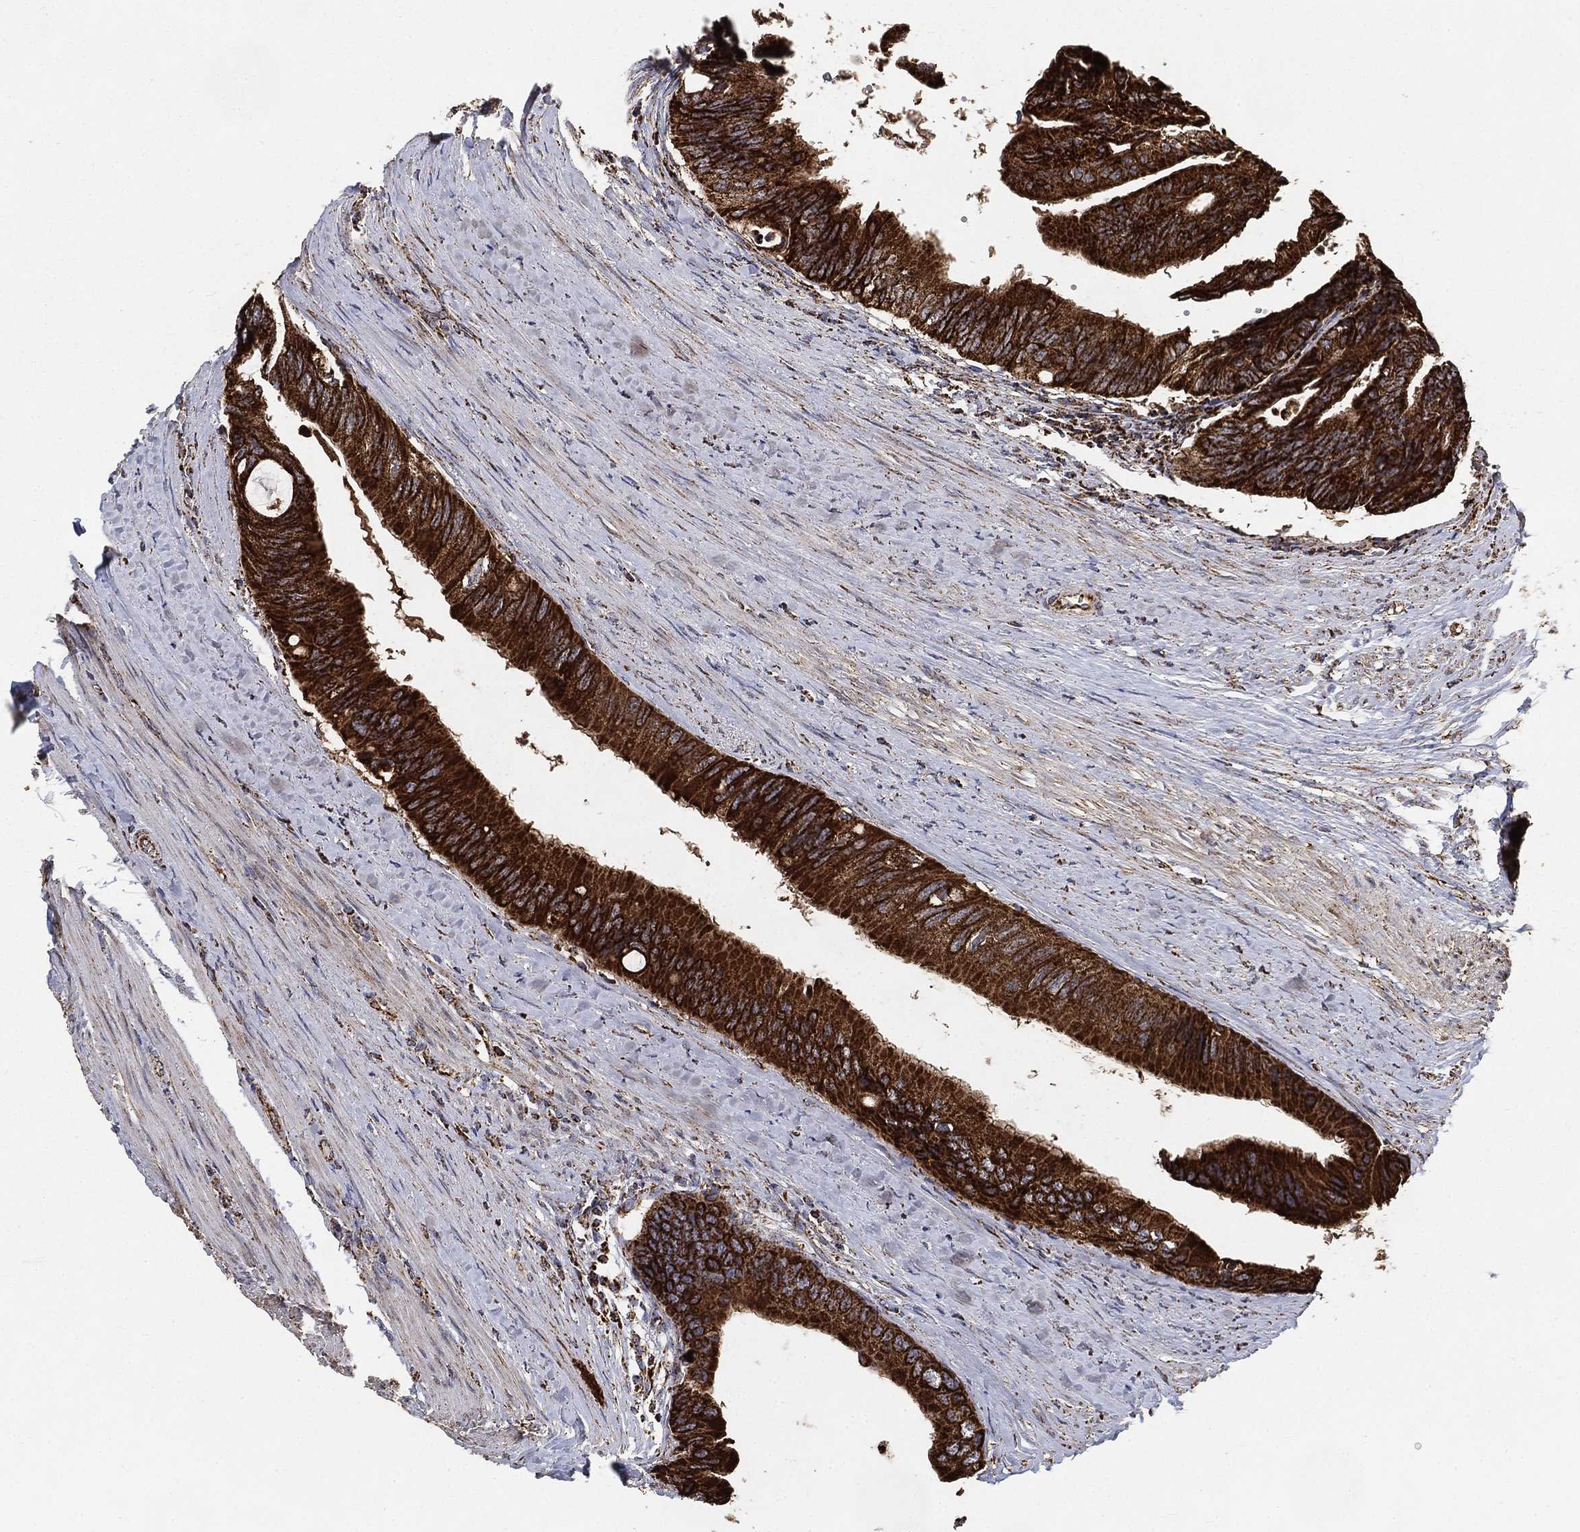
{"staining": {"intensity": "strong", "quantity": ">75%", "location": "cytoplasmic/membranous"}, "tissue": "colorectal cancer", "cell_type": "Tumor cells", "image_type": "cancer", "snomed": [{"axis": "morphology", "description": "Normal tissue, NOS"}, {"axis": "morphology", "description": "Adenocarcinoma, NOS"}, {"axis": "topography", "description": "Colon"}], "caption": "This is an image of immunohistochemistry (IHC) staining of colorectal cancer, which shows strong staining in the cytoplasmic/membranous of tumor cells.", "gene": "SLC38A7", "patient": {"sex": "male", "age": 65}}